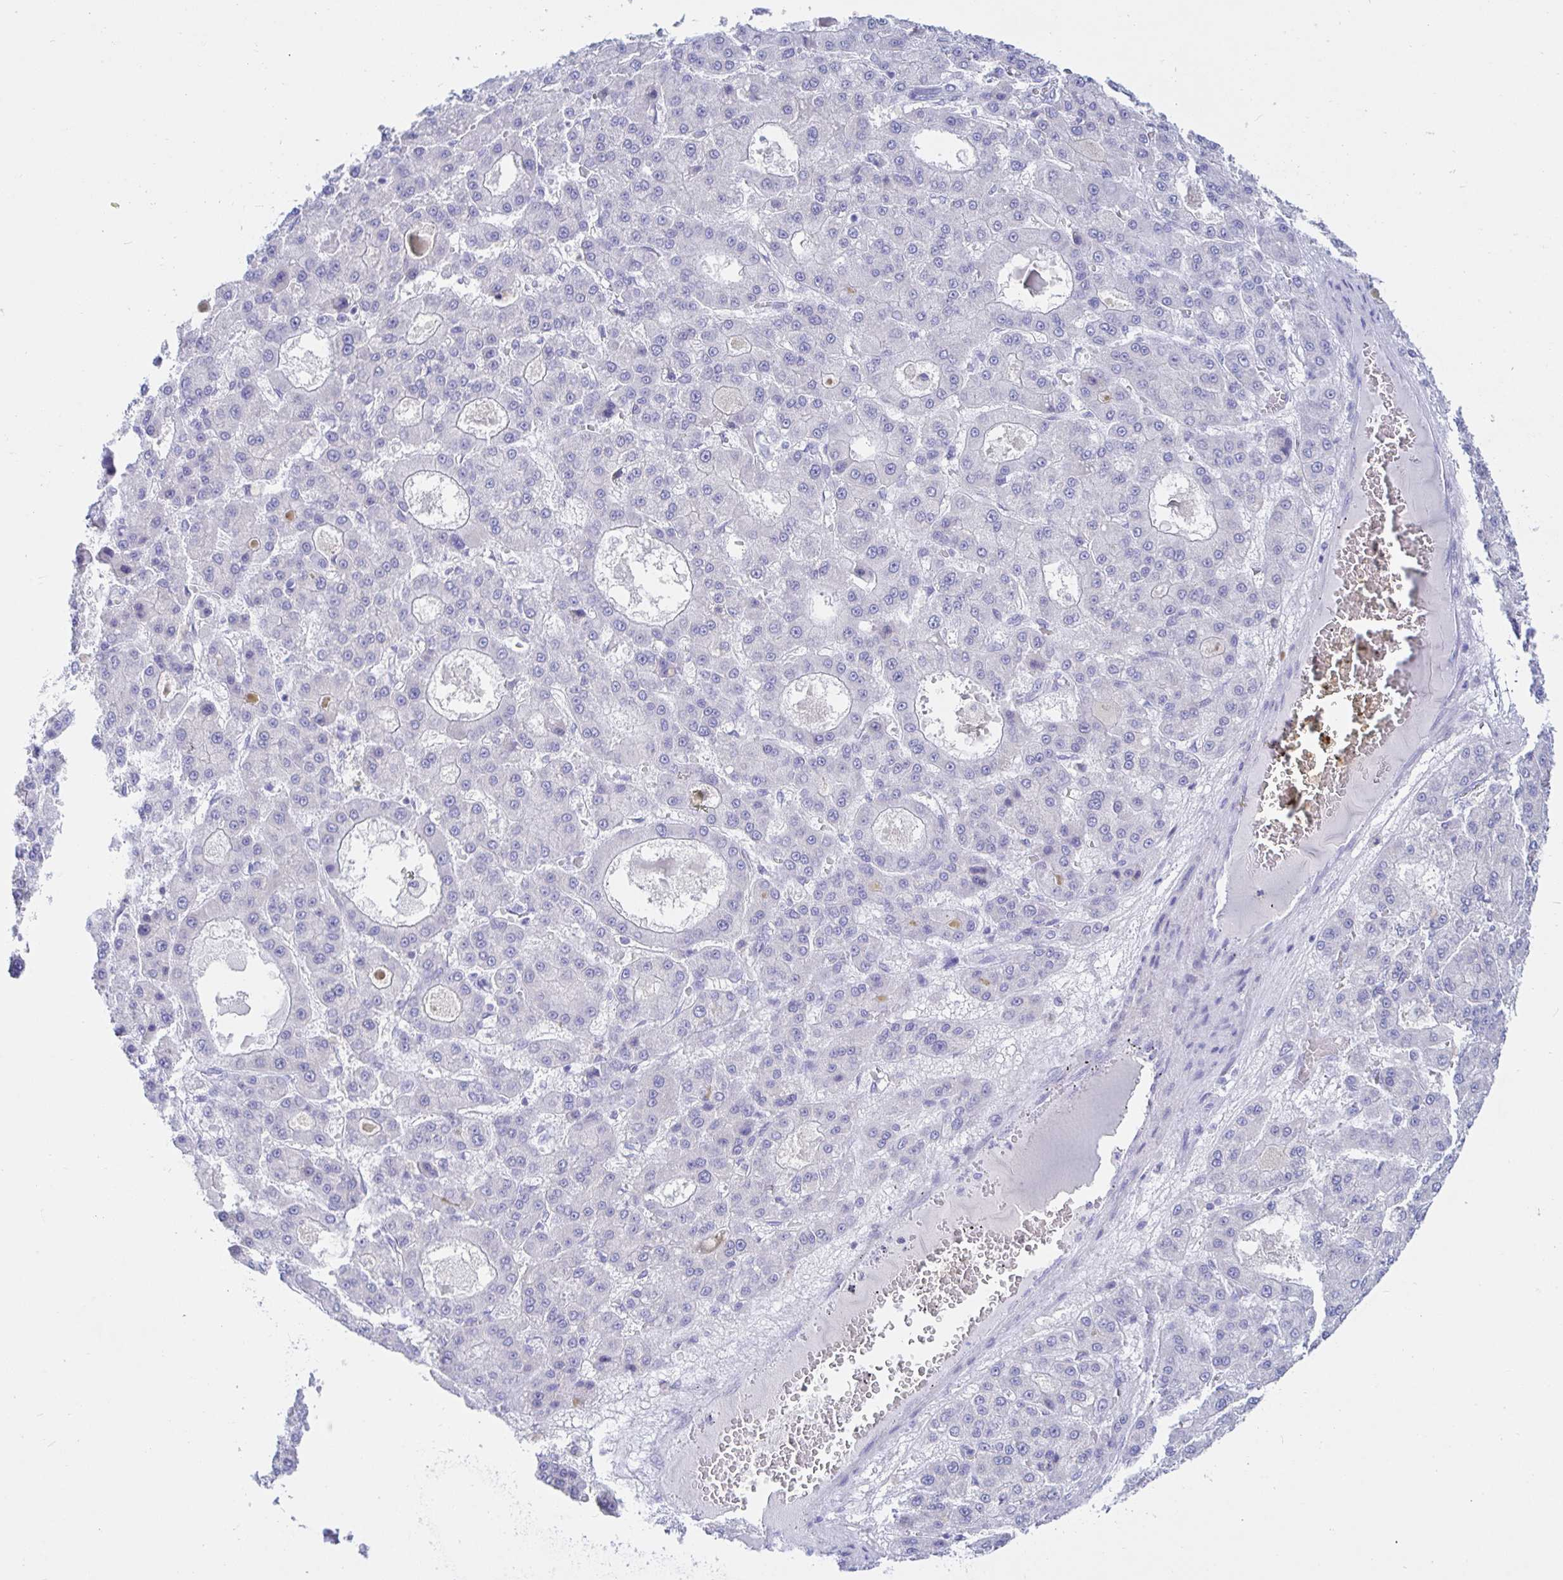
{"staining": {"intensity": "negative", "quantity": "none", "location": "none"}, "tissue": "liver cancer", "cell_type": "Tumor cells", "image_type": "cancer", "snomed": [{"axis": "morphology", "description": "Carcinoma, Hepatocellular, NOS"}, {"axis": "topography", "description": "Liver"}], "caption": "Liver cancer (hepatocellular carcinoma) was stained to show a protein in brown. There is no significant positivity in tumor cells.", "gene": "KCNH6", "patient": {"sex": "male", "age": 70}}